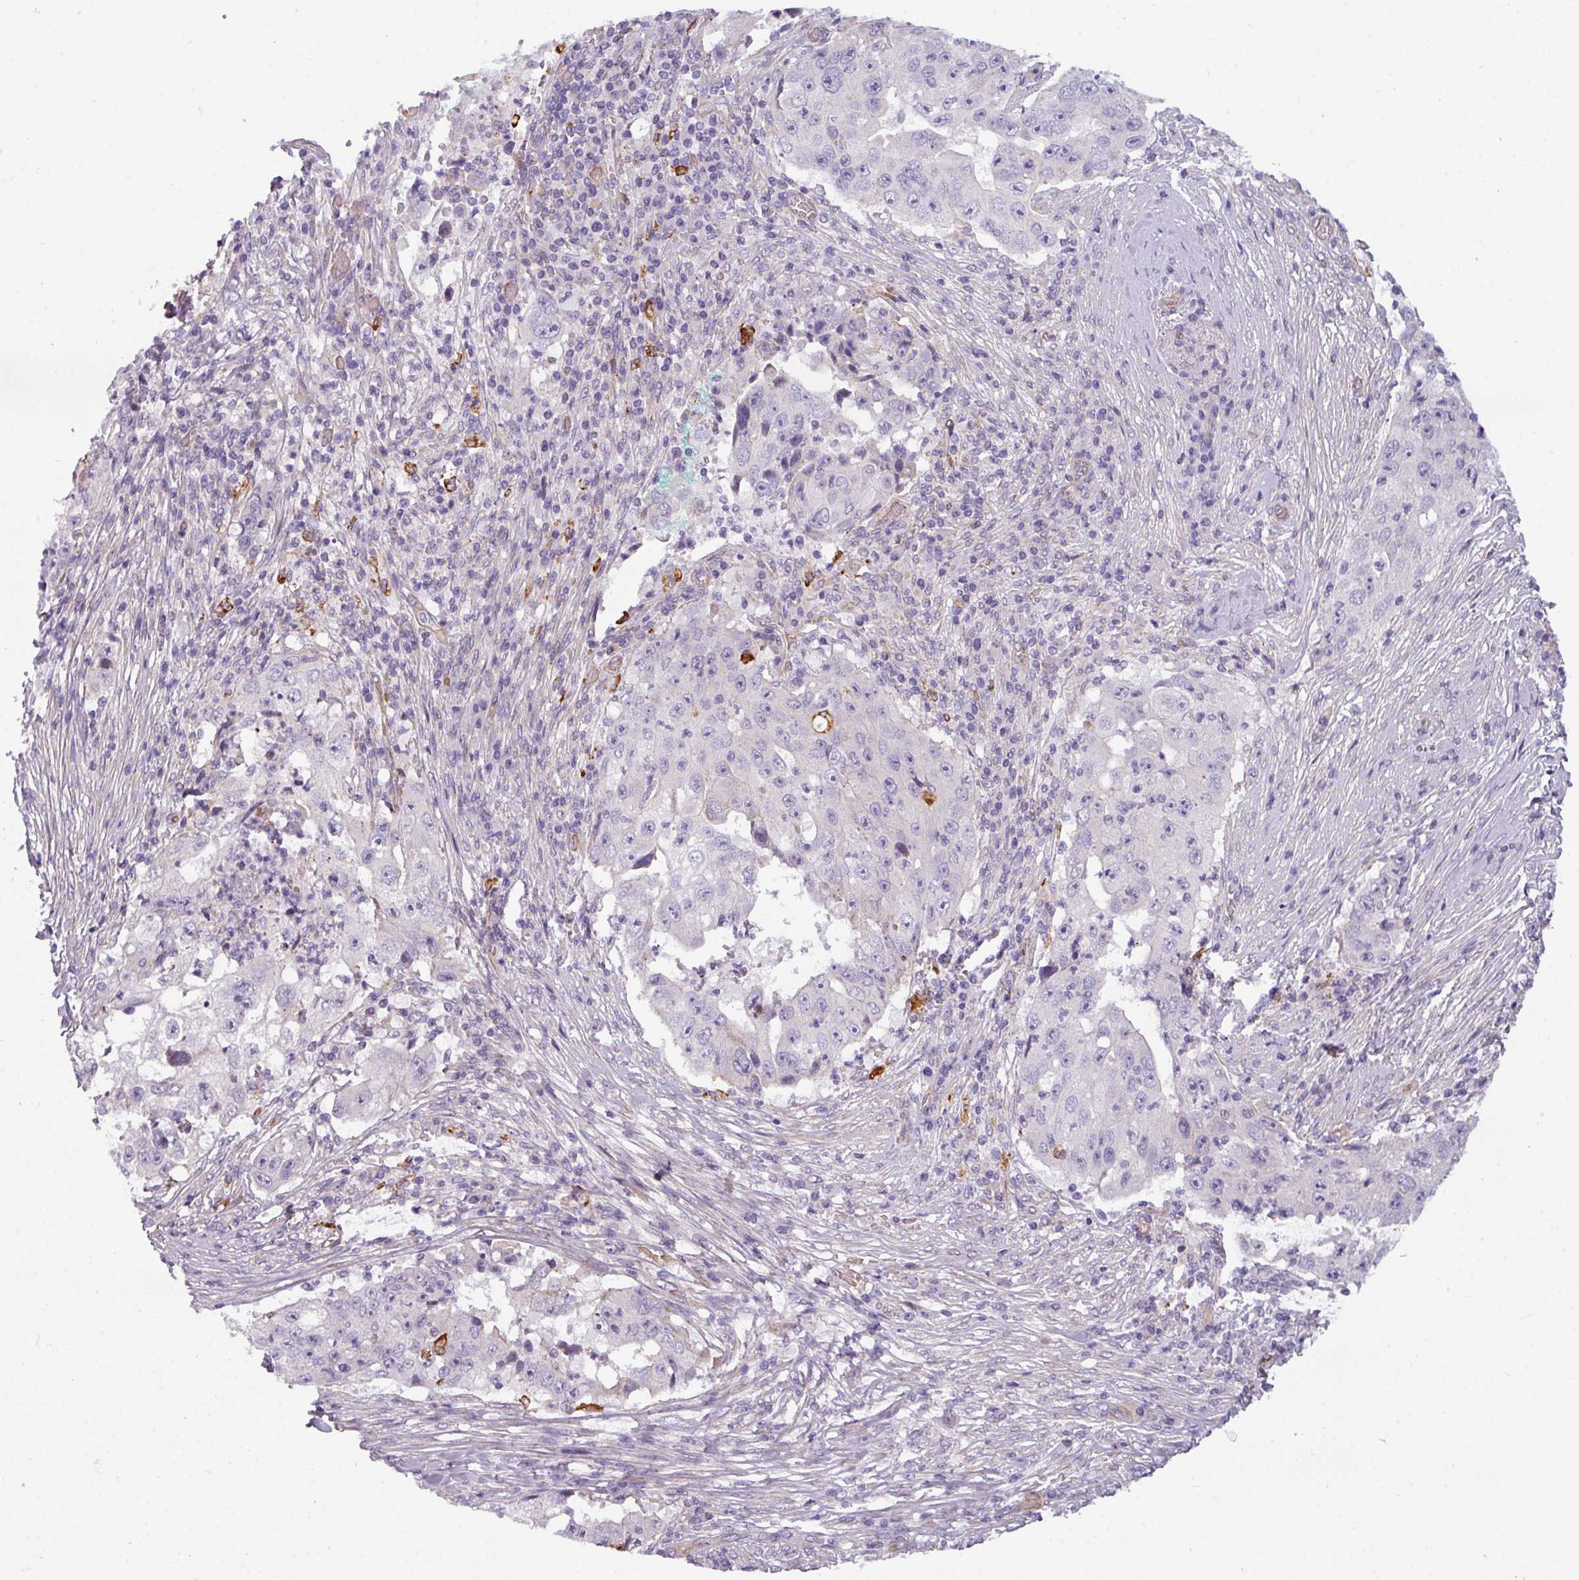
{"staining": {"intensity": "negative", "quantity": "none", "location": "none"}, "tissue": "lung cancer", "cell_type": "Tumor cells", "image_type": "cancer", "snomed": [{"axis": "morphology", "description": "Squamous cell carcinoma, NOS"}, {"axis": "topography", "description": "Lung"}], "caption": "Immunohistochemistry (IHC) of human lung squamous cell carcinoma shows no staining in tumor cells.", "gene": "BUD23", "patient": {"sex": "male", "age": 64}}